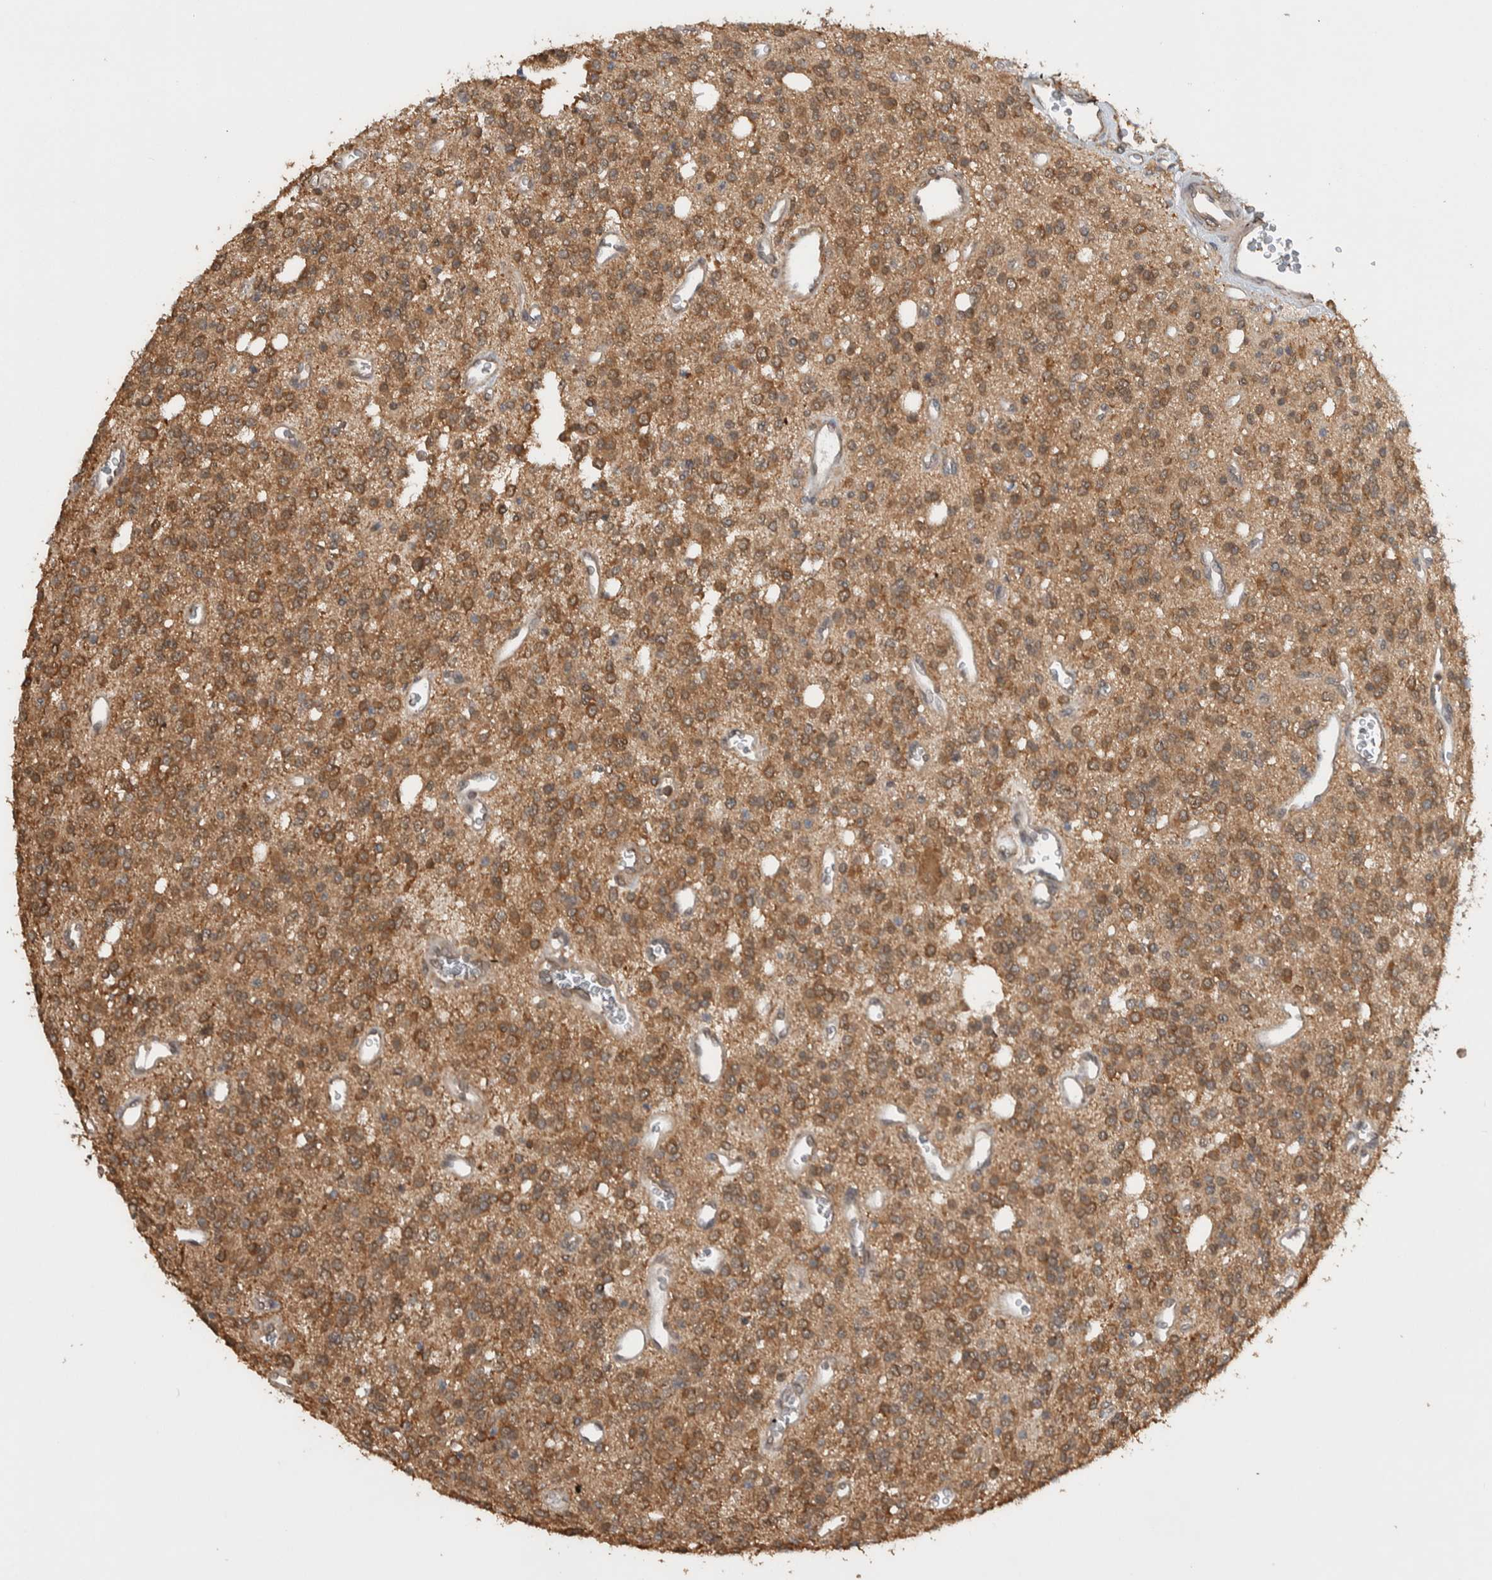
{"staining": {"intensity": "moderate", "quantity": ">75%", "location": "cytoplasmic/membranous"}, "tissue": "glioma", "cell_type": "Tumor cells", "image_type": "cancer", "snomed": [{"axis": "morphology", "description": "Glioma, malignant, High grade"}, {"axis": "topography", "description": "Brain"}], "caption": "Immunohistochemistry (IHC) (DAB (3,3'-diaminobenzidine)) staining of glioma exhibits moderate cytoplasmic/membranous protein expression in approximately >75% of tumor cells.", "gene": "DVL2", "patient": {"sex": "male", "age": 34}}